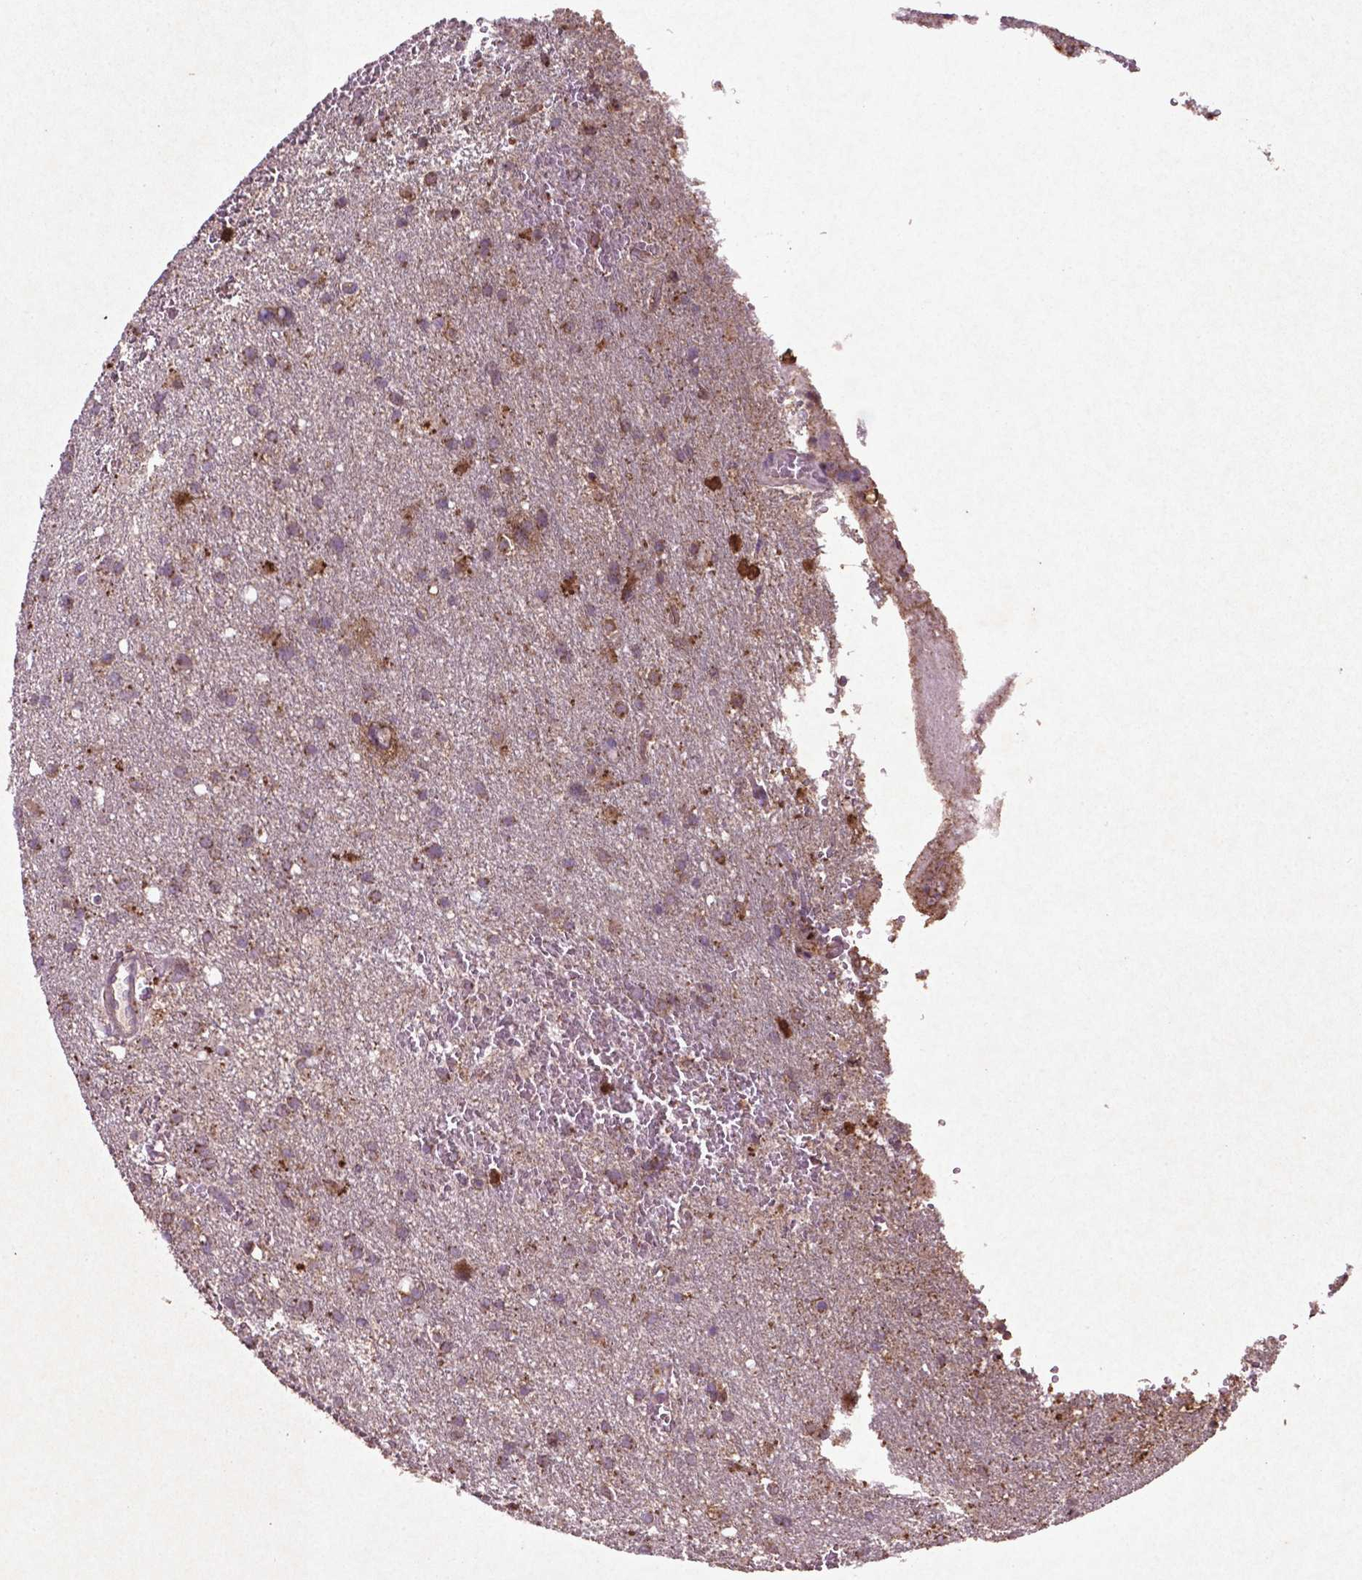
{"staining": {"intensity": "moderate", "quantity": "25%-75%", "location": "cytoplasmic/membranous"}, "tissue": "glioma", "cell_type": "Tumor cells", "image_type": "cancer", "snomed": [{"axis": "morphology", "description": "Glioma, malignant, Low grade"}, {"axis": "topography", "description": "Brain"}], "caption": "This is an image of immunohistochemistry staining of glioma, which shows moderate expression in the cytoplasmic/membranous of tumor cells.", "gene": "MTOR", "patient": {"sex": "male", "age": 66}}